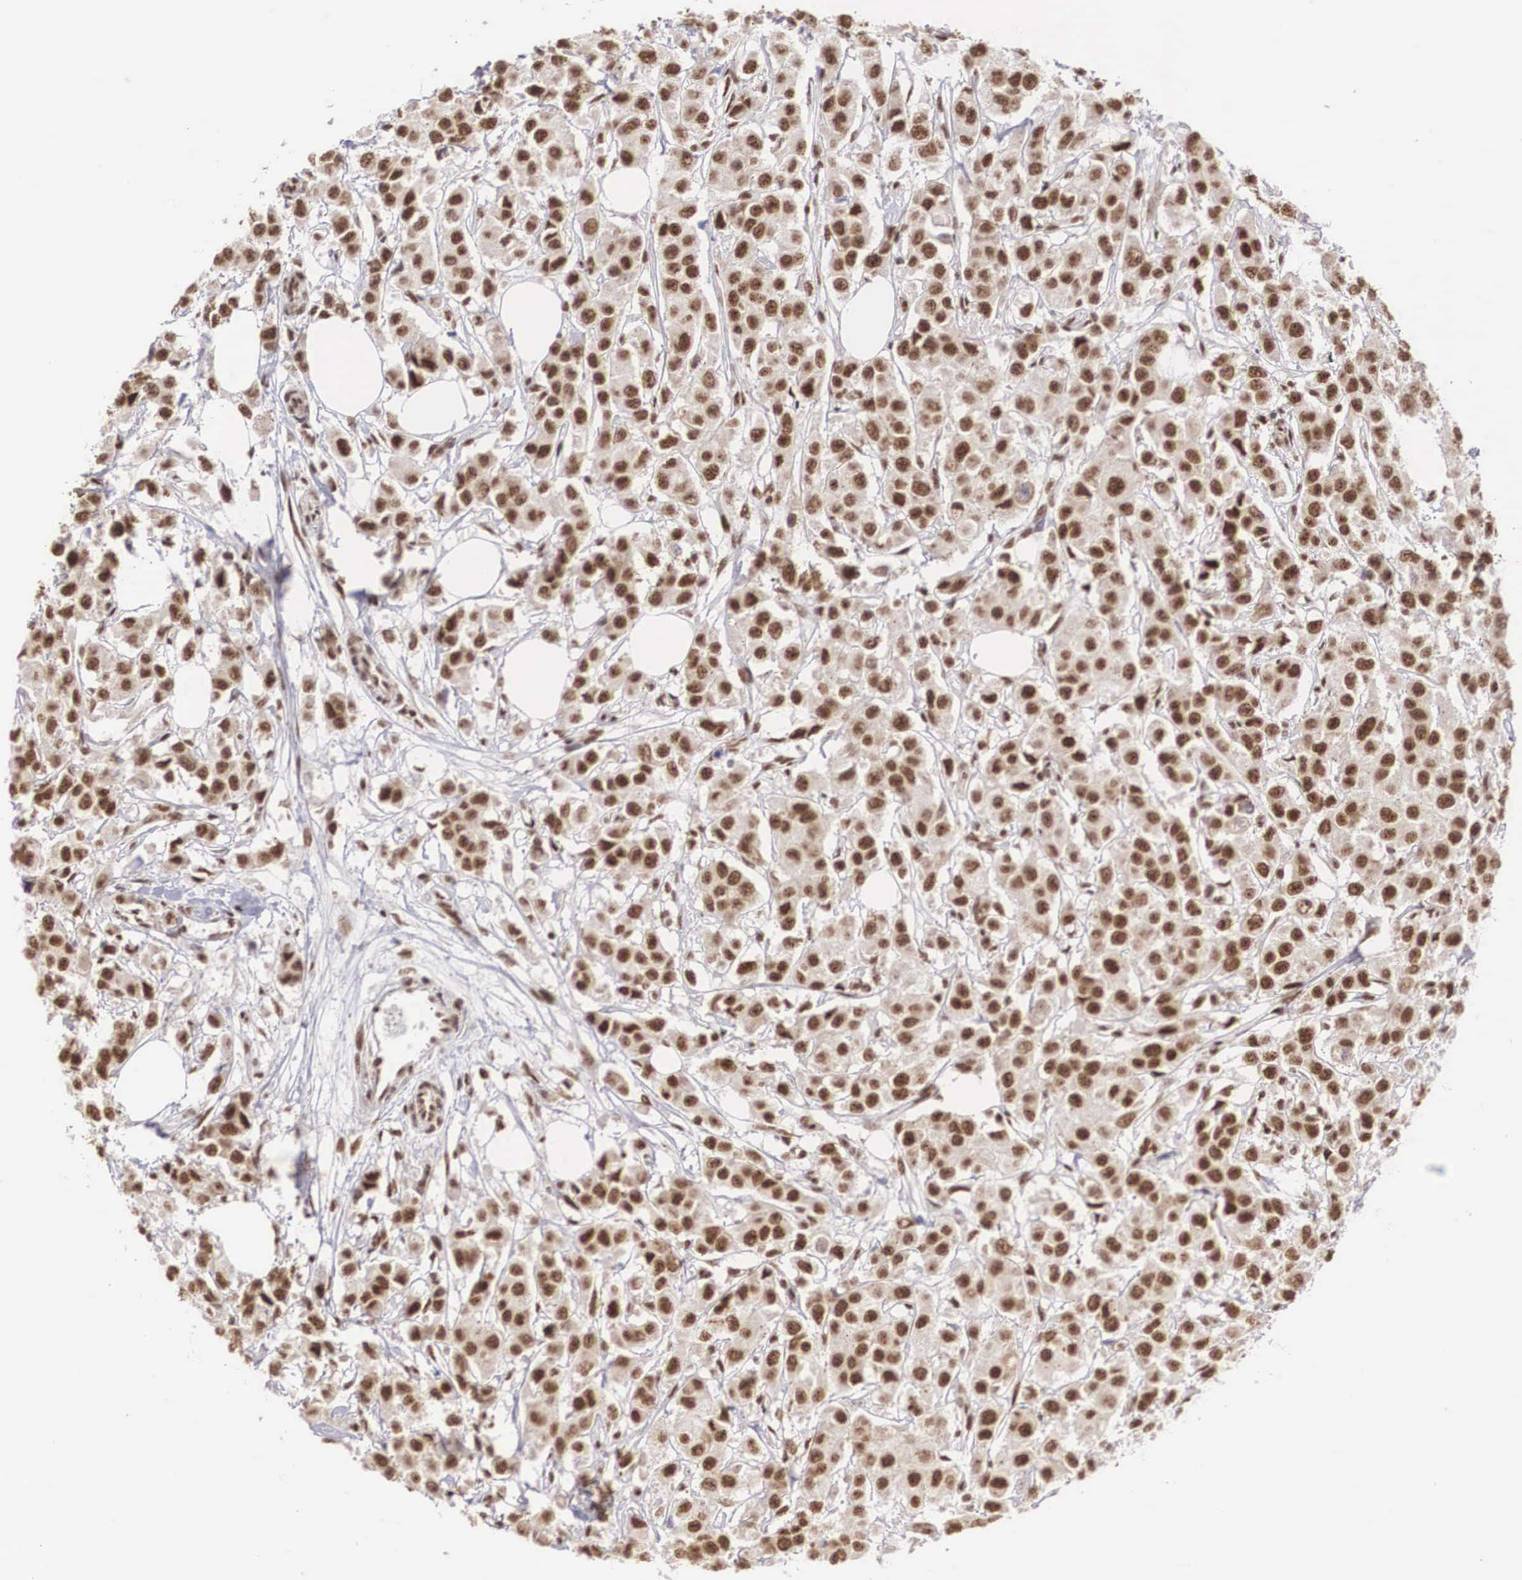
{"staining": {"intensity": "strong", "quantity": ">75%", "location": "nuclear"}, "tissue": "breast cancer", "cell_type": "Tumor cells", "image_type": "cancer", "snomed": [{"axis": "morphology", "description": "Duct carcinoma"}, {"axis": "topography", "description": "Breast"}], "caption": "A photomicrograph showing strong nuclear staining in about >75% of tumor cells in breast invasive ductal carcinoma, as visualized by brown immunohistochemical staining.", "gene": "HTATSF1", "patient": {"sex": "female", "age": 58}}